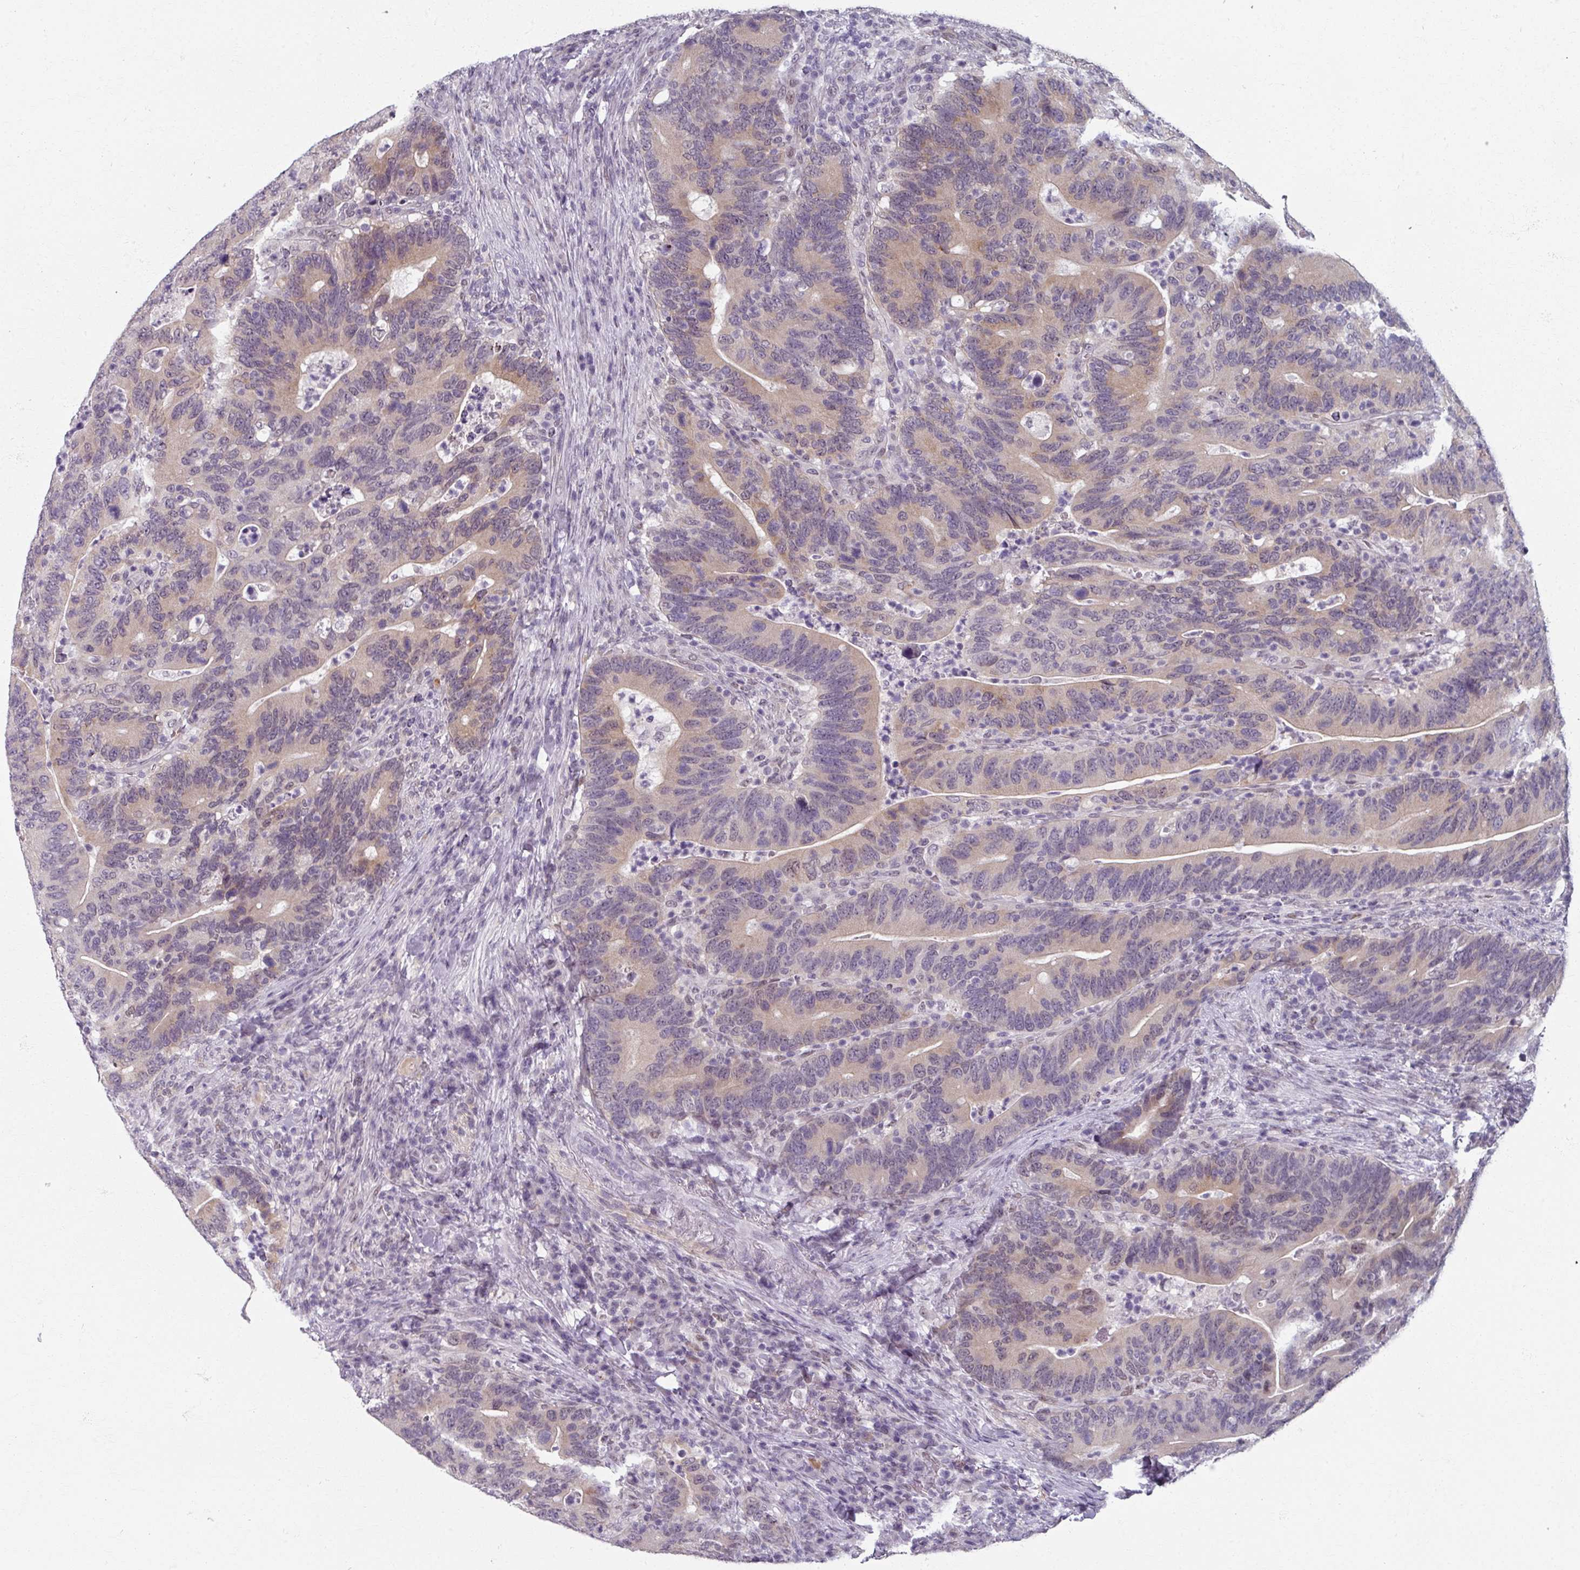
{"staining": {"intensity": "weak", "quantity": ">75%", "location": "cytoplasmic/membranous,nuclear"}, "tissue": "colorectal cancer", "cell_type": "Tumor cells", "image_type": "cancer", "snomed": [{"axis": "morphology", "description": "Adenocarcinoma, NOS"}, {"axis": "topography", "description": "Colon"}], "caption": "Brown immunohistochemical staining in human colorectal cancer (adenocarcinoma) exhibits weak cytoplasmic/membranous and nuclear expression in about >75% of tumor cells.", "gene": "RIPOR3", "patient": {"sex": "female", "age": 66}}